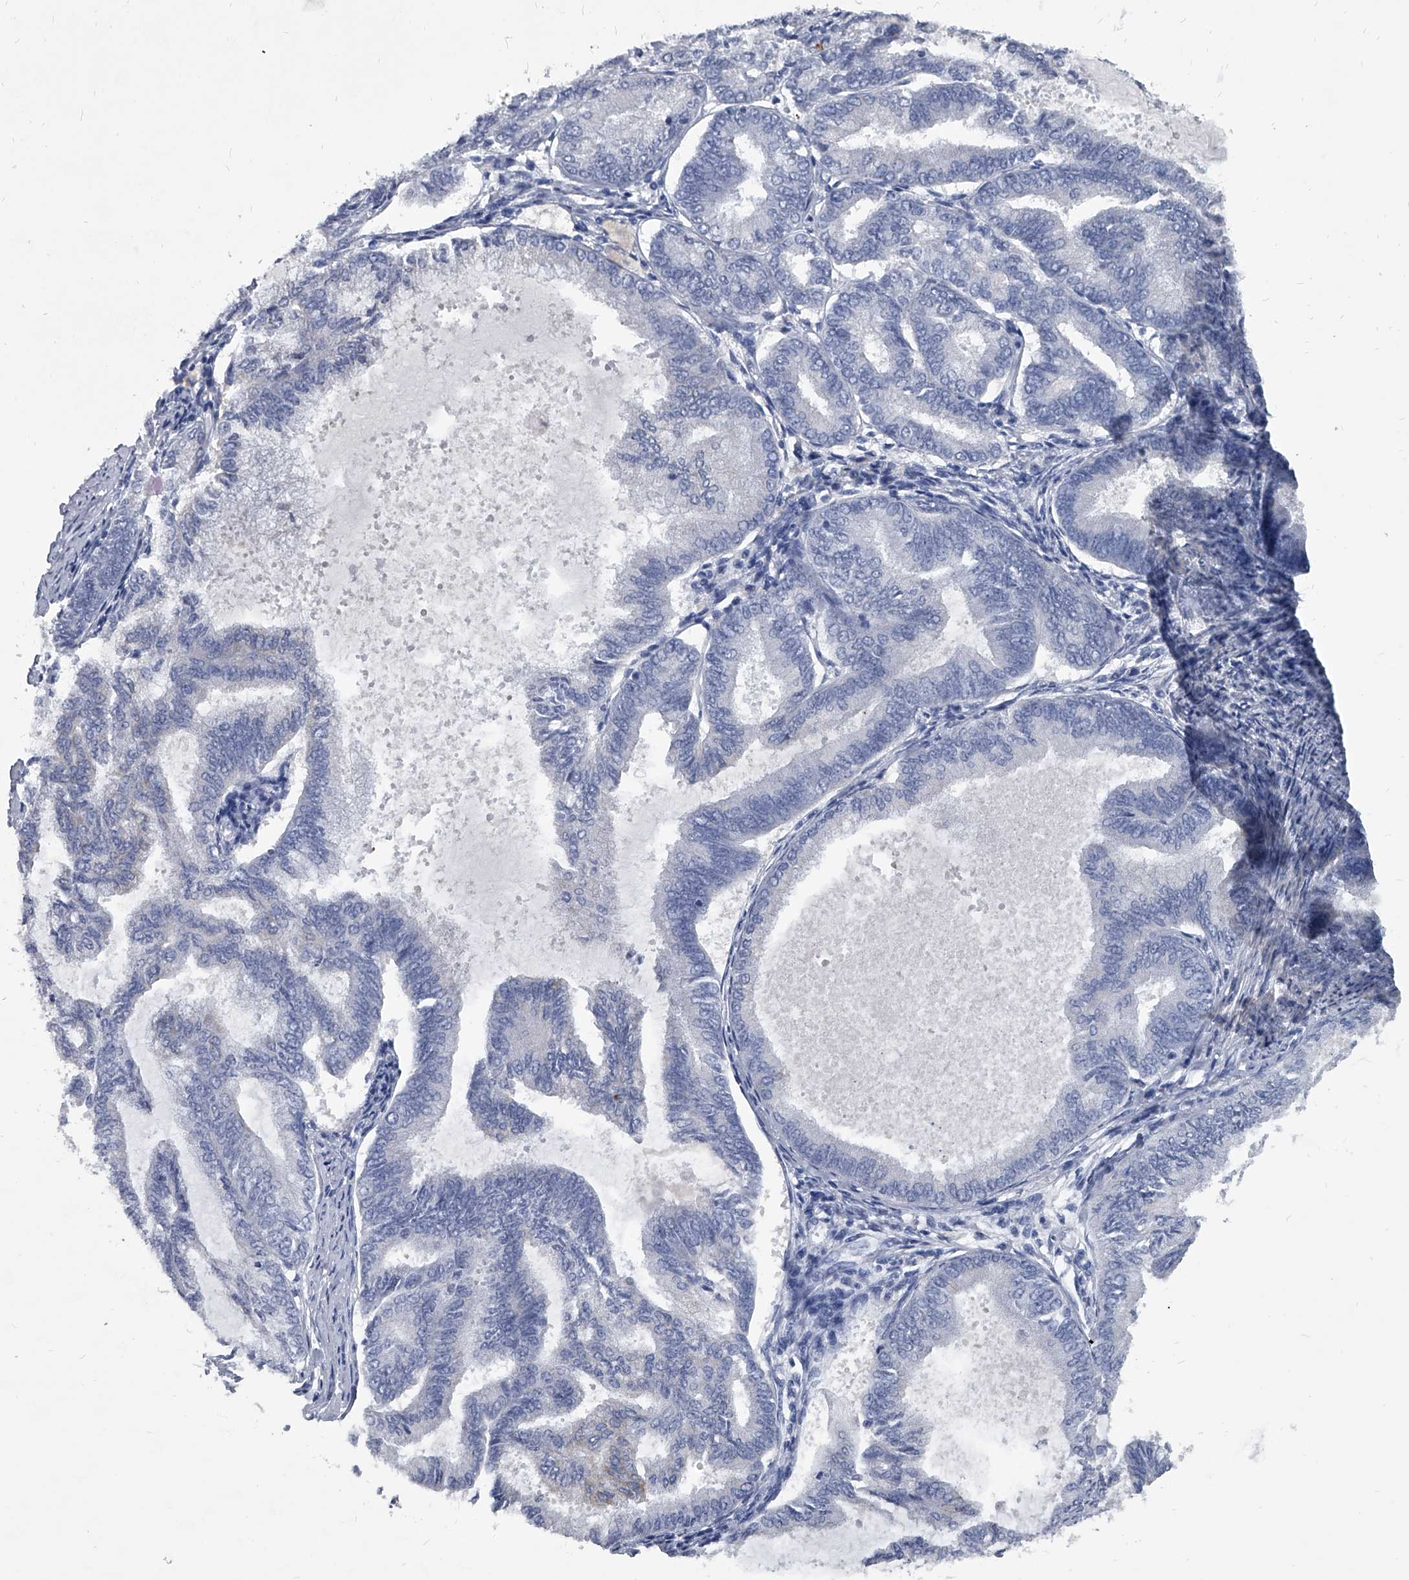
{"staining": {"intensity": "negative", "quantity": "none", "location": "none"}, "tissue": "endometrial cancer", "cell_type": "Tumor cells", "image_type": "cancer", "snomed": [{"axis": "morphology", "description": "Adenocarcinoma, NOS"}, {"axis": "topography", "description": "Endometrium"}], "caption": "Tumor cells show no significant protein staining in endometrial cancer (adenocarcinoma). (DAB IHC, high magnification).", "gene": "BCAS1", "patient": {"sex": "female", "age": 86}}